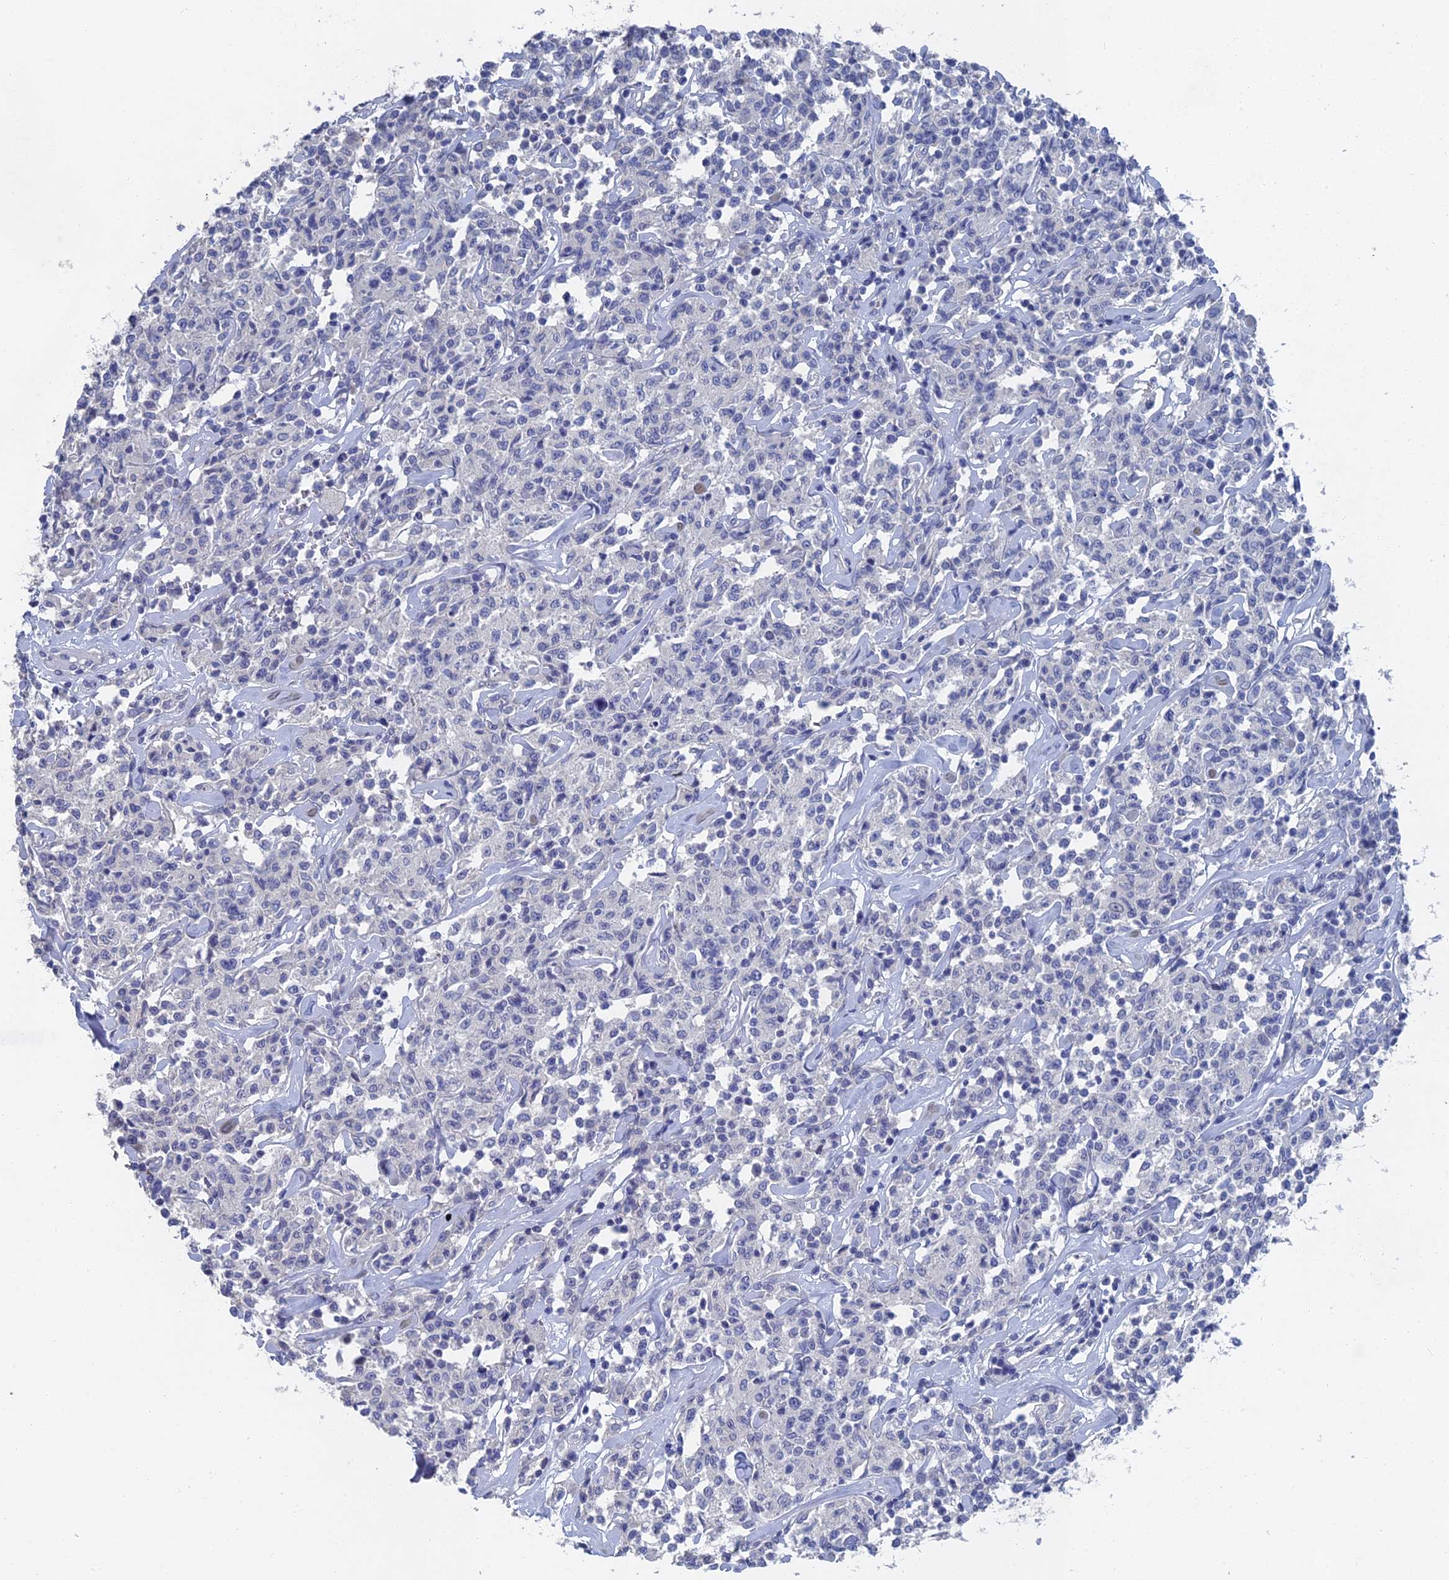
{"staining": {"intensity": "negative", "quantity": "none", "location": "none"}, "tissue": "lymphoma", "cell_type": "Tumor cells", "image_type": "cancer", "snomed": [{"axis": "morphology", "description": "Malignant lymphoma, non-Hodgkin's type, Low grade"}, {"axis": "topography", "description": "Small intestine"}], "caption": "DAB (3,3'-diaminobenzidine) immunohistochemical staining of human lymphoma reveals no significant positivity in tumor cells. (DAB (3,3'-diaminobenzidine) immunohistochemistry (IHC), high magnification).", "gene": "GFAP", "patient": {"sex": "female", "age": 59}}